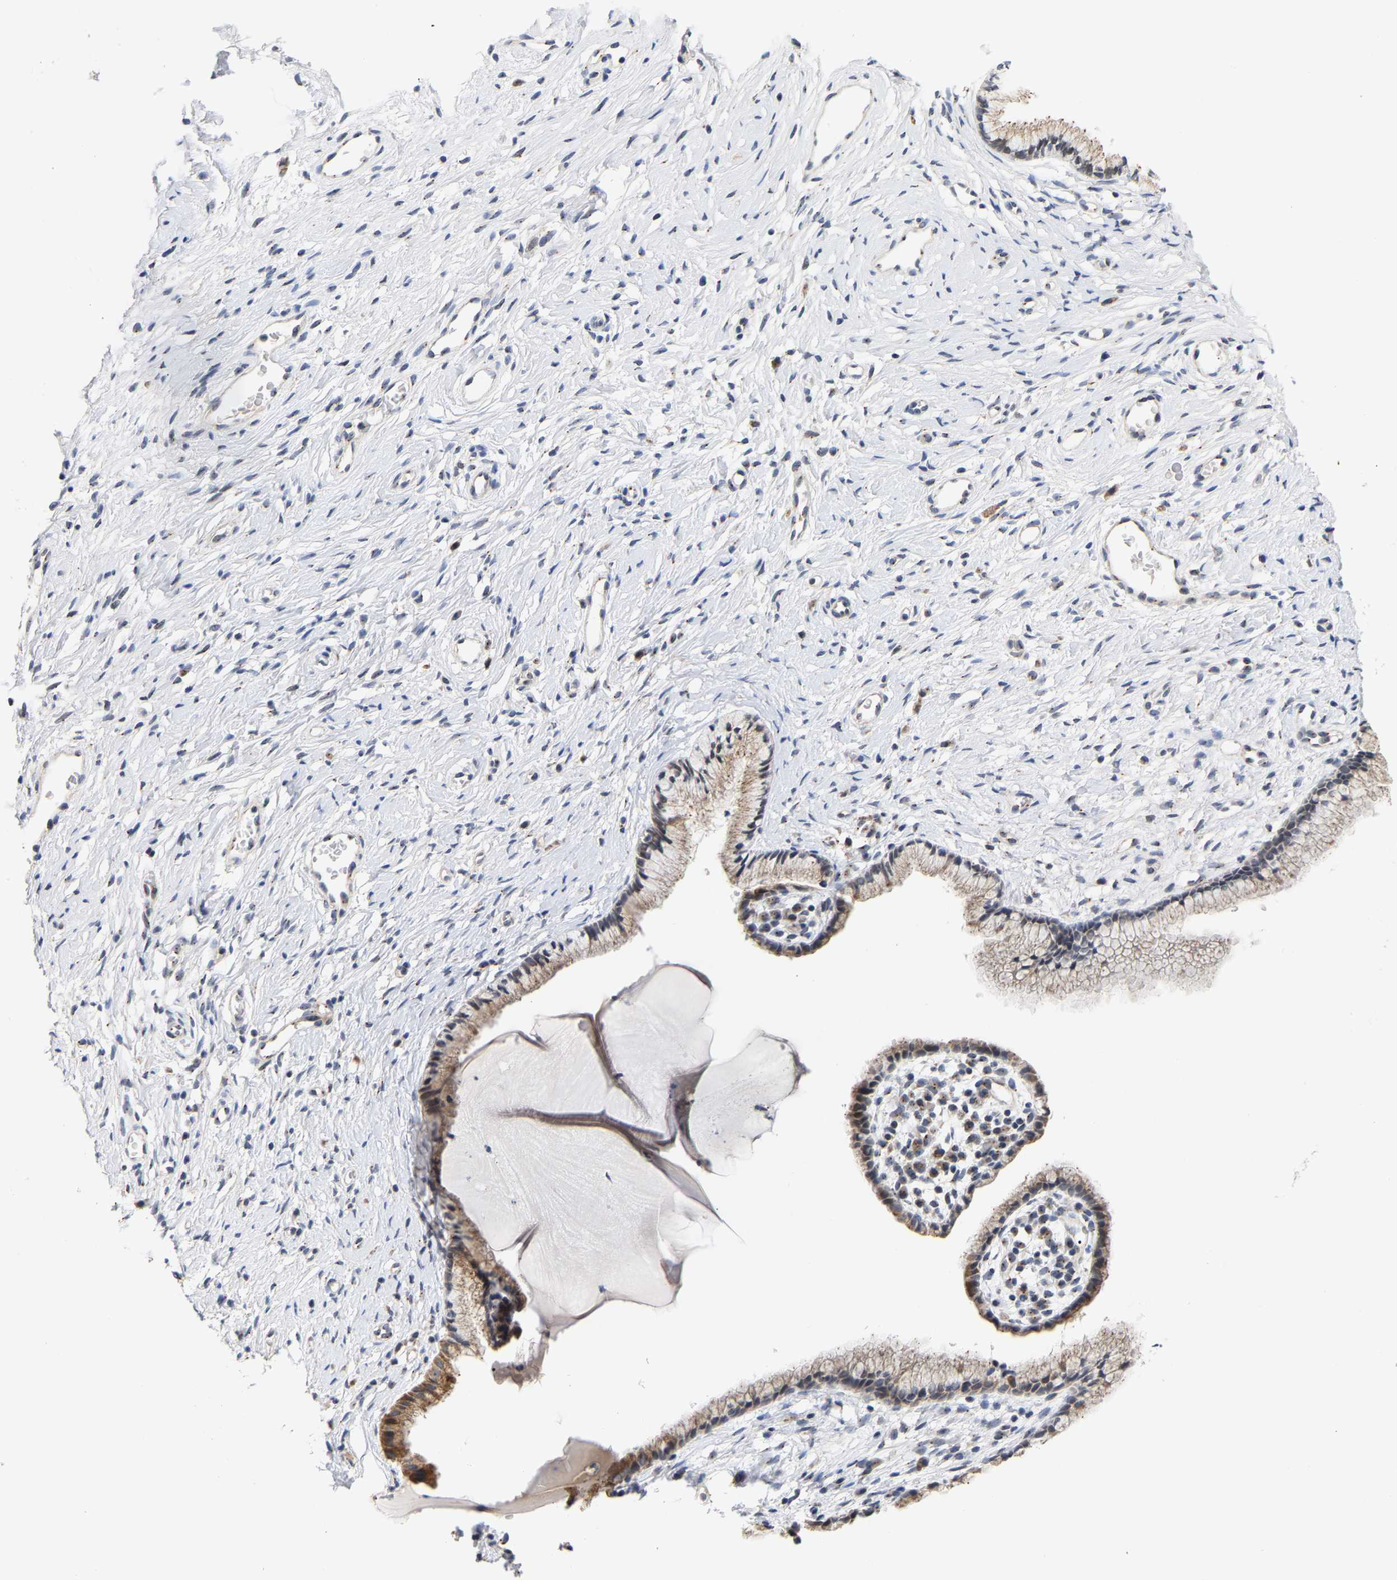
{"staining": {"intensity": "weak", "quantity": ">75%", "location": "cytoplasmic/membranous"}, "tissue": "cervix", "cell_type": "Glandular cells", "image_type": "normal", "snomed": [{"axis": "morphology", "description": "Normal tissue, NOS"}, {"axis": "topography", "description": "Cervix"}], "caption": "The immunohistochemical stain shows weak cytoplasmic/membranous staining in glandular cells of normal cervix. The staining was performed using DAB to visualize the protein expression in brown, while the nuclei were stained in blue with hematoxylin (Magnification: 20x).", "gene": "PCNT", "patient": {"sex": "female", "age": 77}}